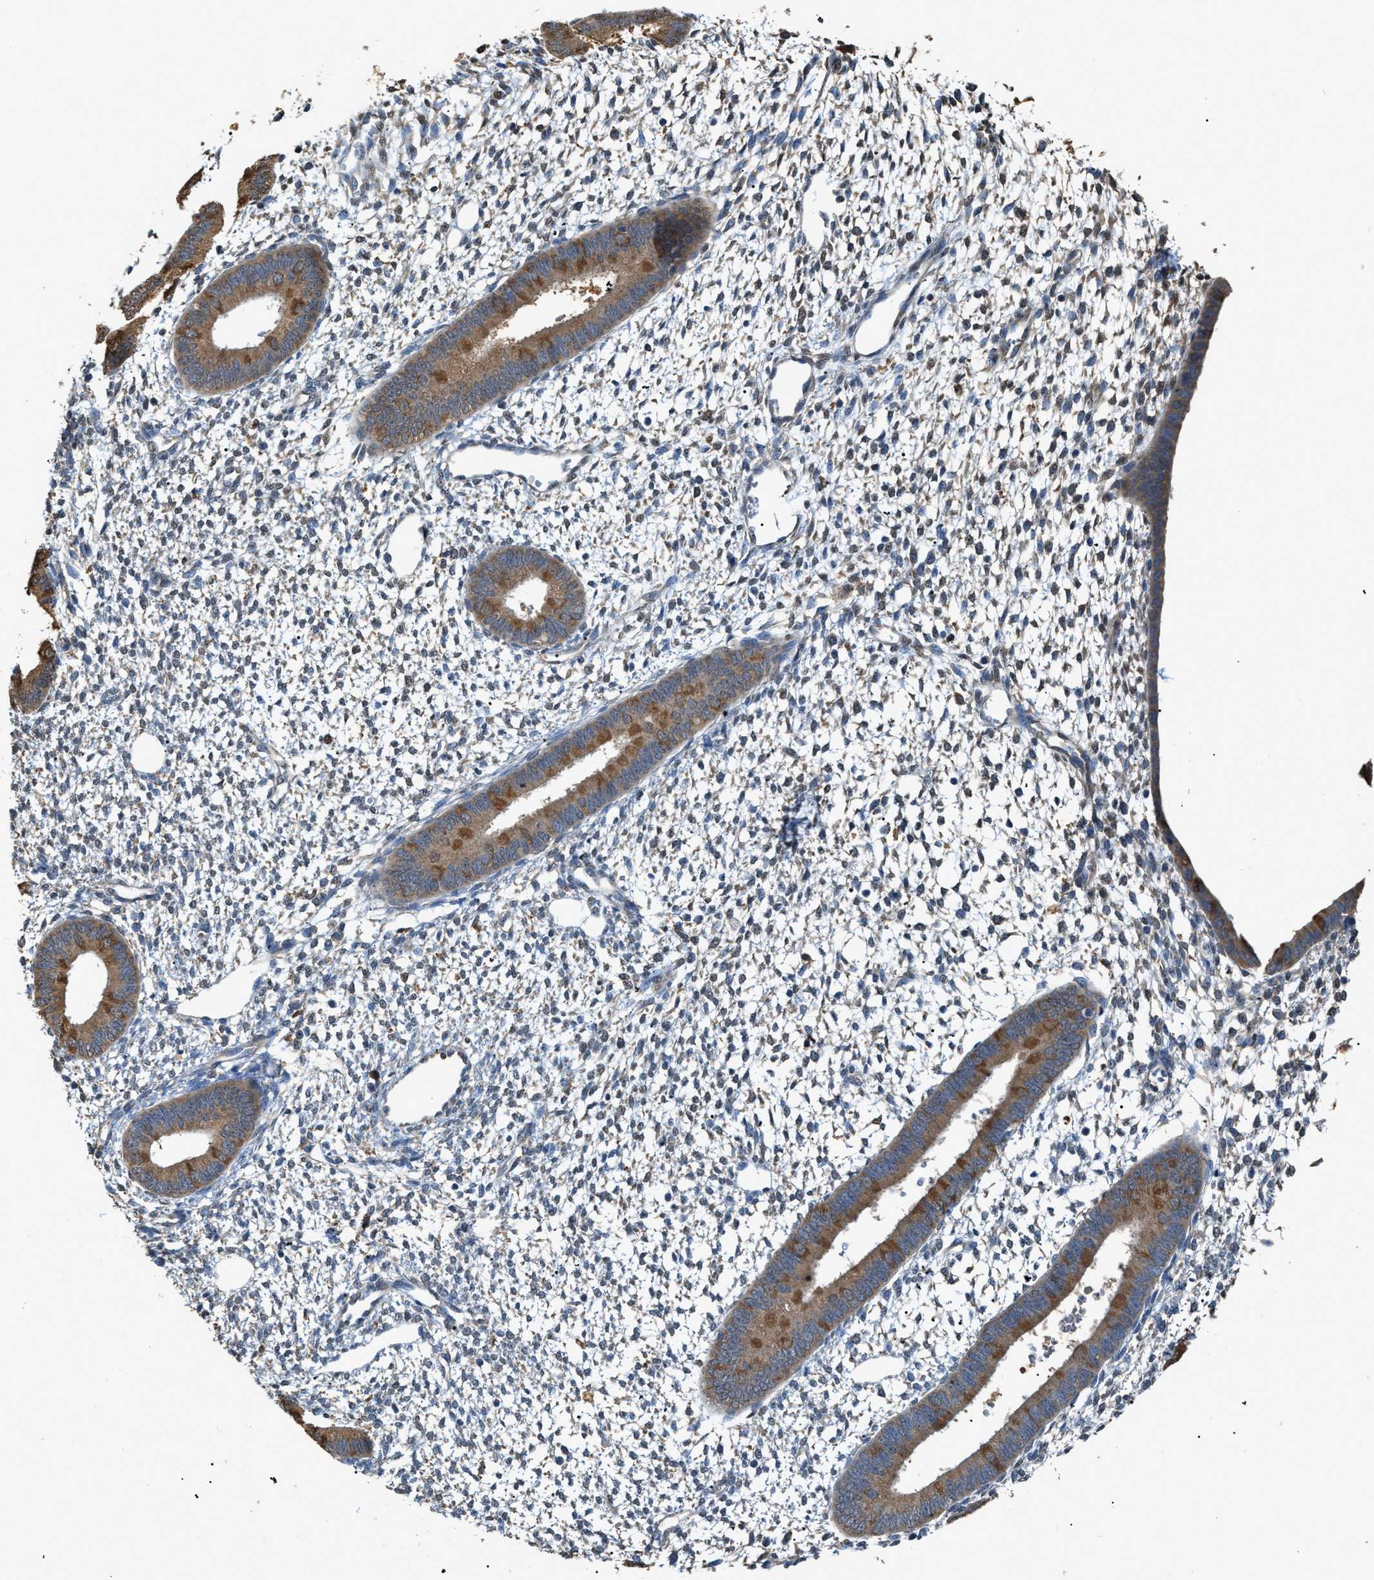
{"staining": {"intensity": "moderate", "quantity": "<25%", "location": "cytoplasmic/membranous"}, "tissue": "endometrium", "cell_type": "Cells in endometrial stroma", "image_type": "normal", "snomed": [{"axis": "morphology", "description": "Normal tissue, NOS"}, {"axis": "topography", "description": "Endometrium"}], "caption": "Endometrium was stained to show a protein in brown. There is low levels of moderate cytoplasmic/membranous expression in approximately <25% of cells in endometrial stroma. (Brightfield microscopy of DAB IHC at high magnification).", "gene": "GCN1", "patient": {"sex": "female", "age": 46}}